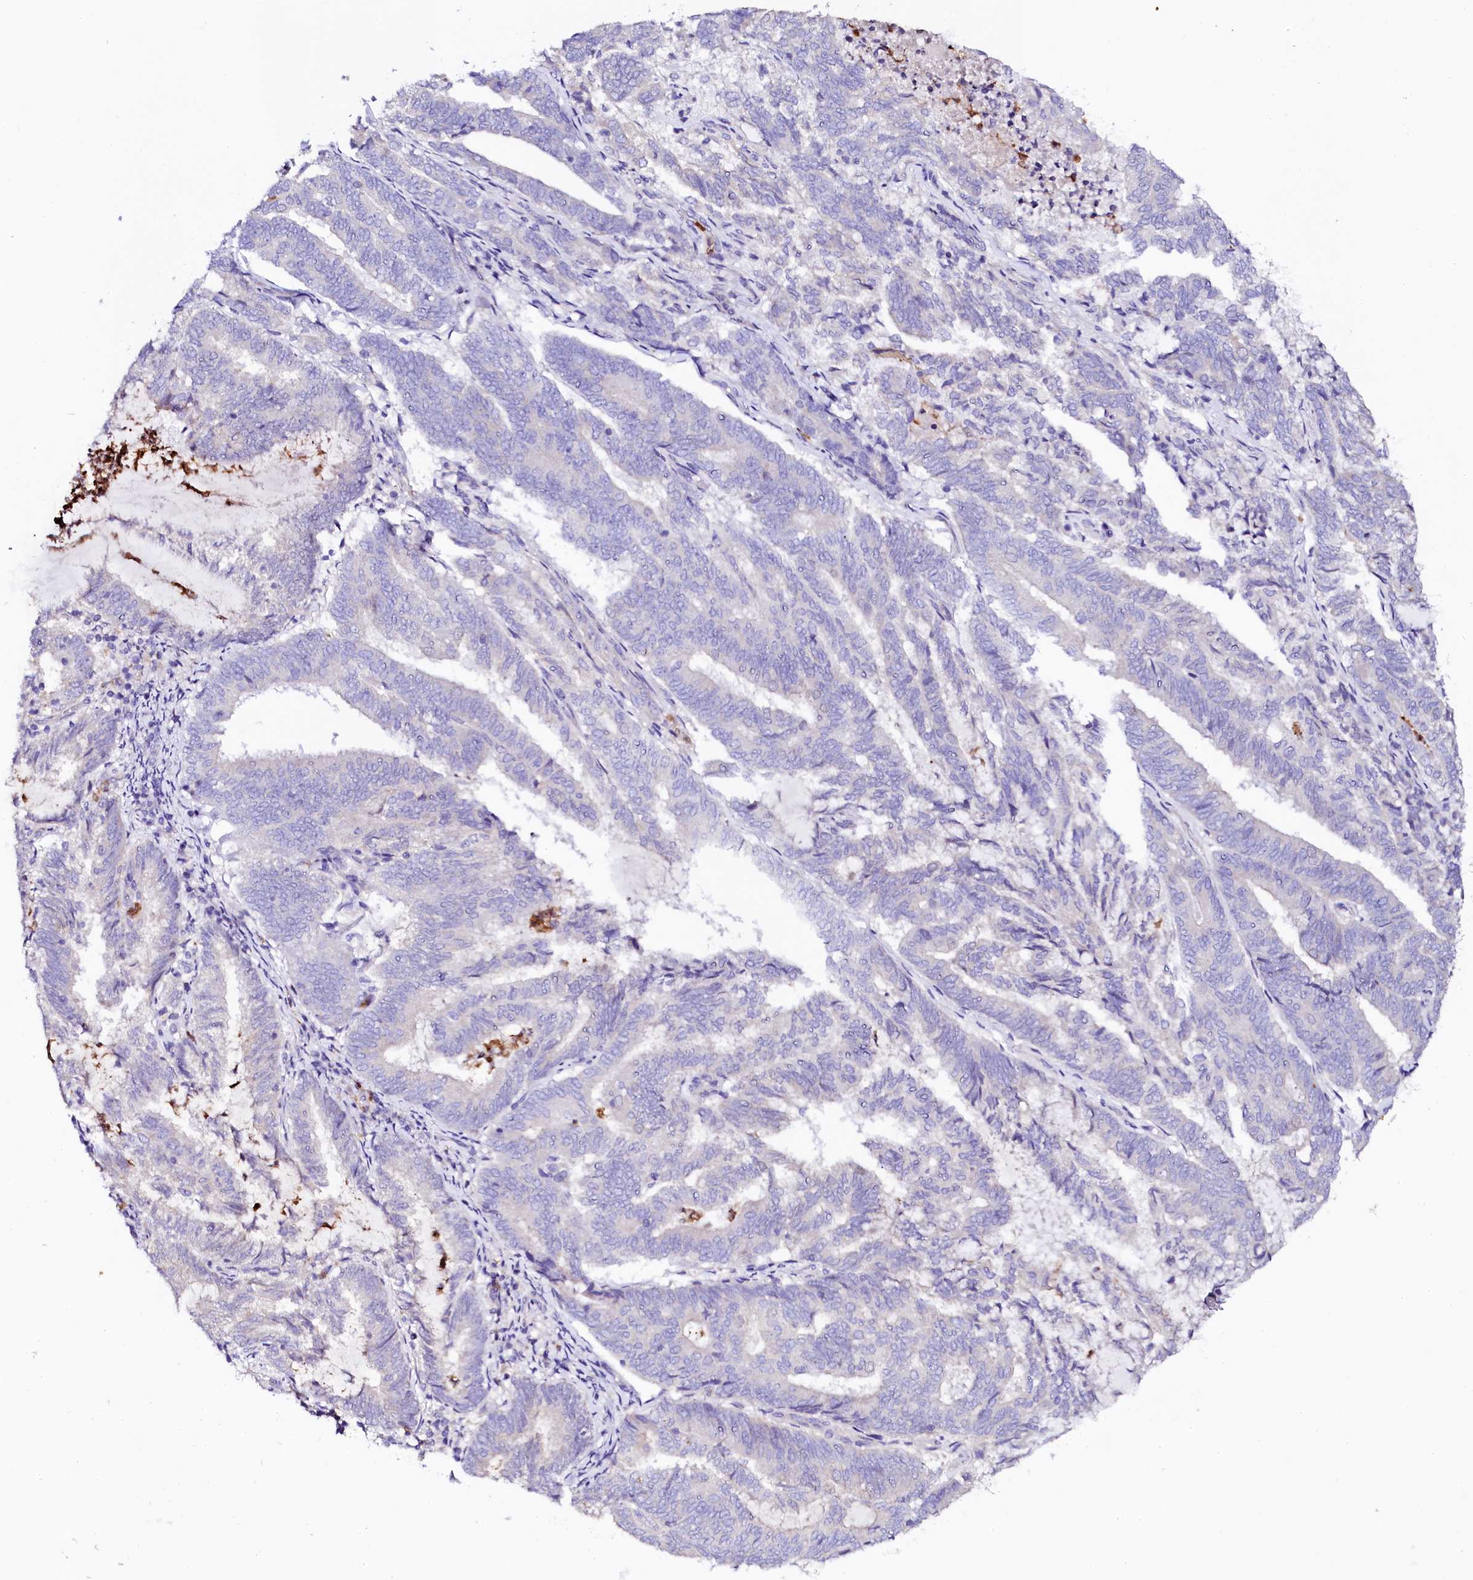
{"staining": {"intensity": "negative", "quantity": "none", "location": "none"}, "tissue": "endometrial cancer", "cell_type": "Tumor cells", "image_type": "cancer", "snomed": [{"axis": "morphology", "description": "Adenocarcinoma, NOS"}, {"axis": "topography", "description": "Endometrium"}], "caption": "Immunohistochemistry image of human endometrial adenocarcinoma stained for a protein (brown), which displays no positivity in tumor cells.", "gene": "NAA16", "patient": {"sex": "female", "age": 80}}